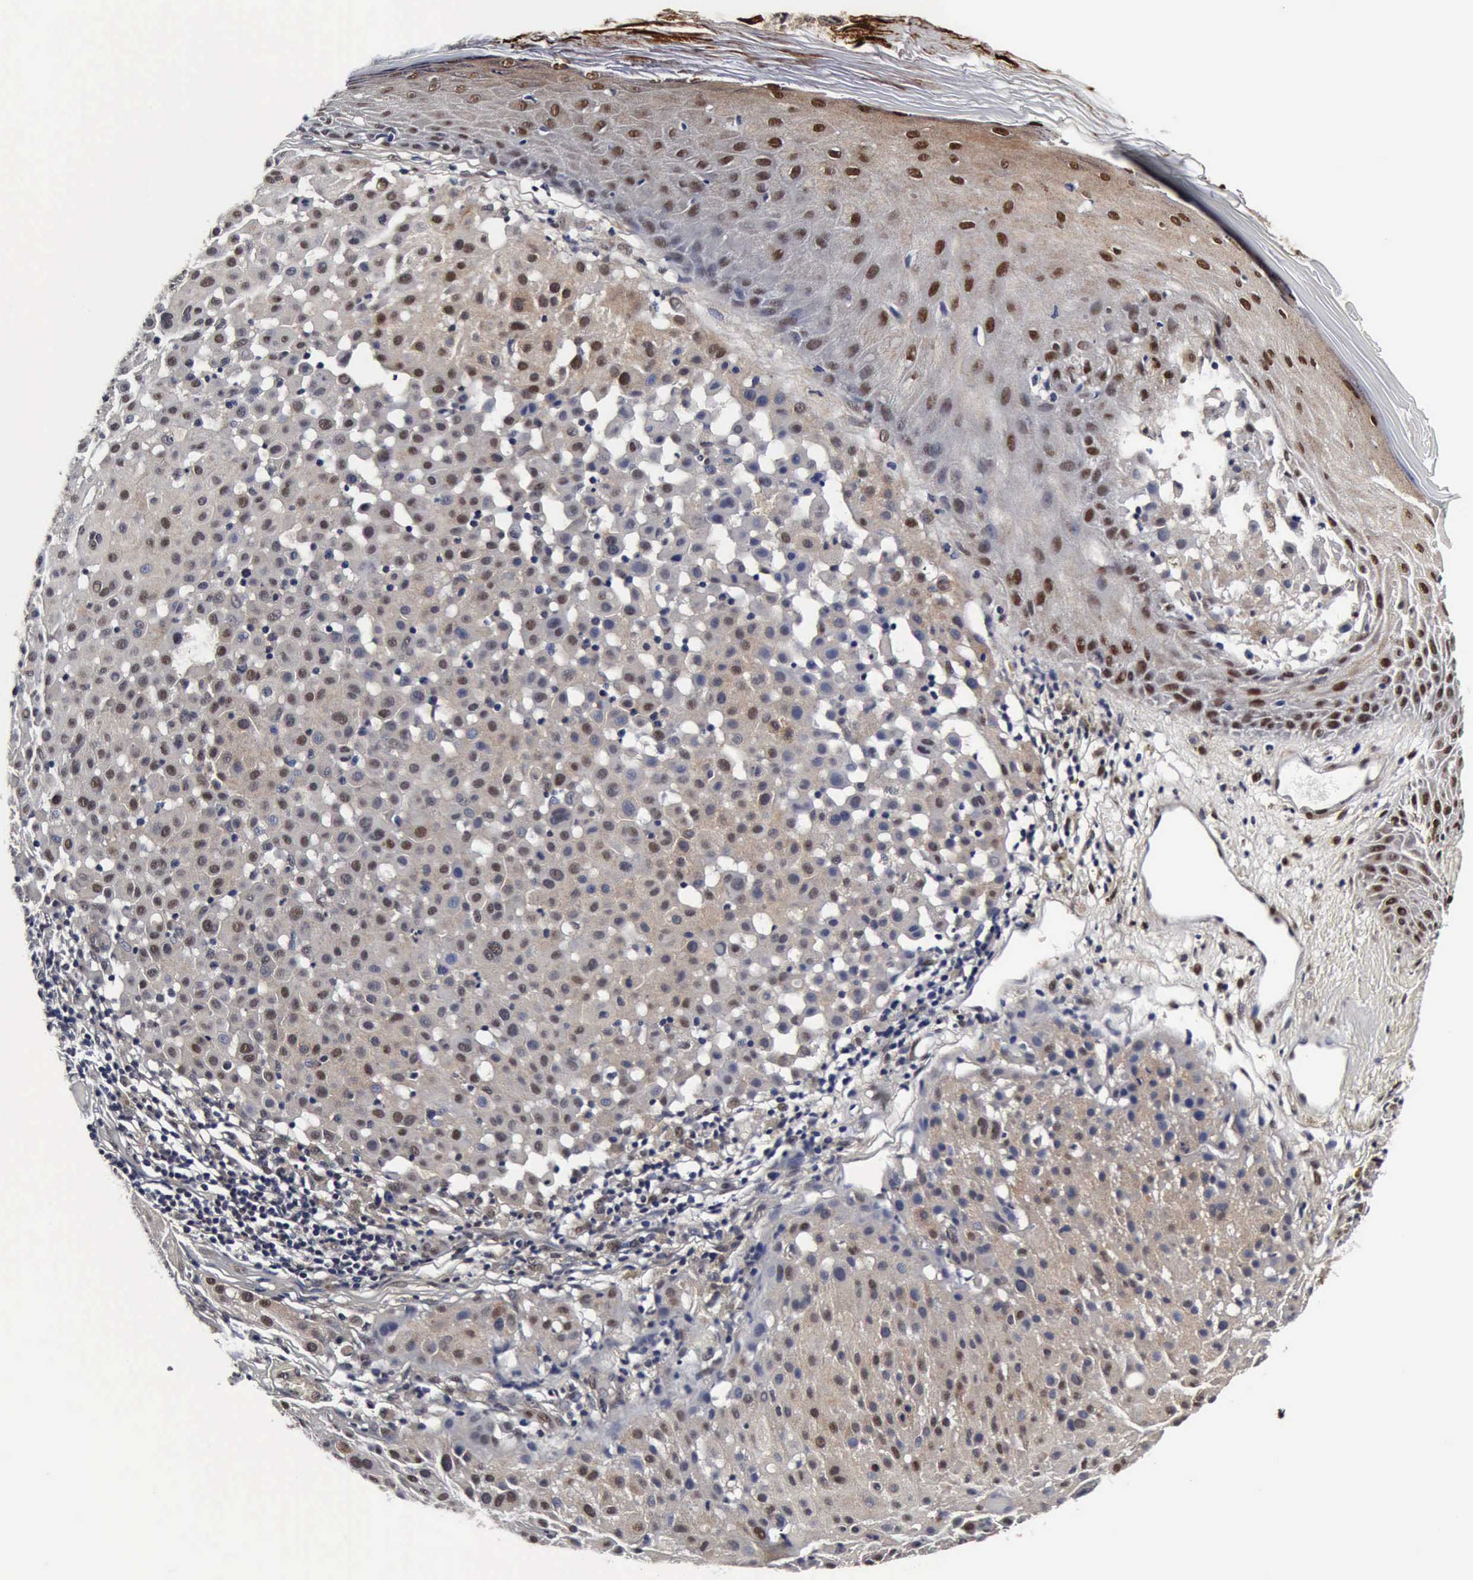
{"staining": {"intensity": "weak", "quantity": "25%-75%", "location": "nuclear"}, "tissue": "melanoma", "cell_type": "Tumor cells", "image_type": "cancer", "snomed": [{"axis": "morphology", "description": "Malignant melanoma, NOS"}, {"axis": "topography", "description": "Skin"}], "caption": "IHC image of neoplastic tissue: human melanoma stained using immunohistochemistry (IHC) reveals low levels of weak protein expression localized specifically in the nuclear of tumor cells, appearing as a nuclear brown color.", "gene": "UBC", "patient": {"sex": "male", "age": 36}}